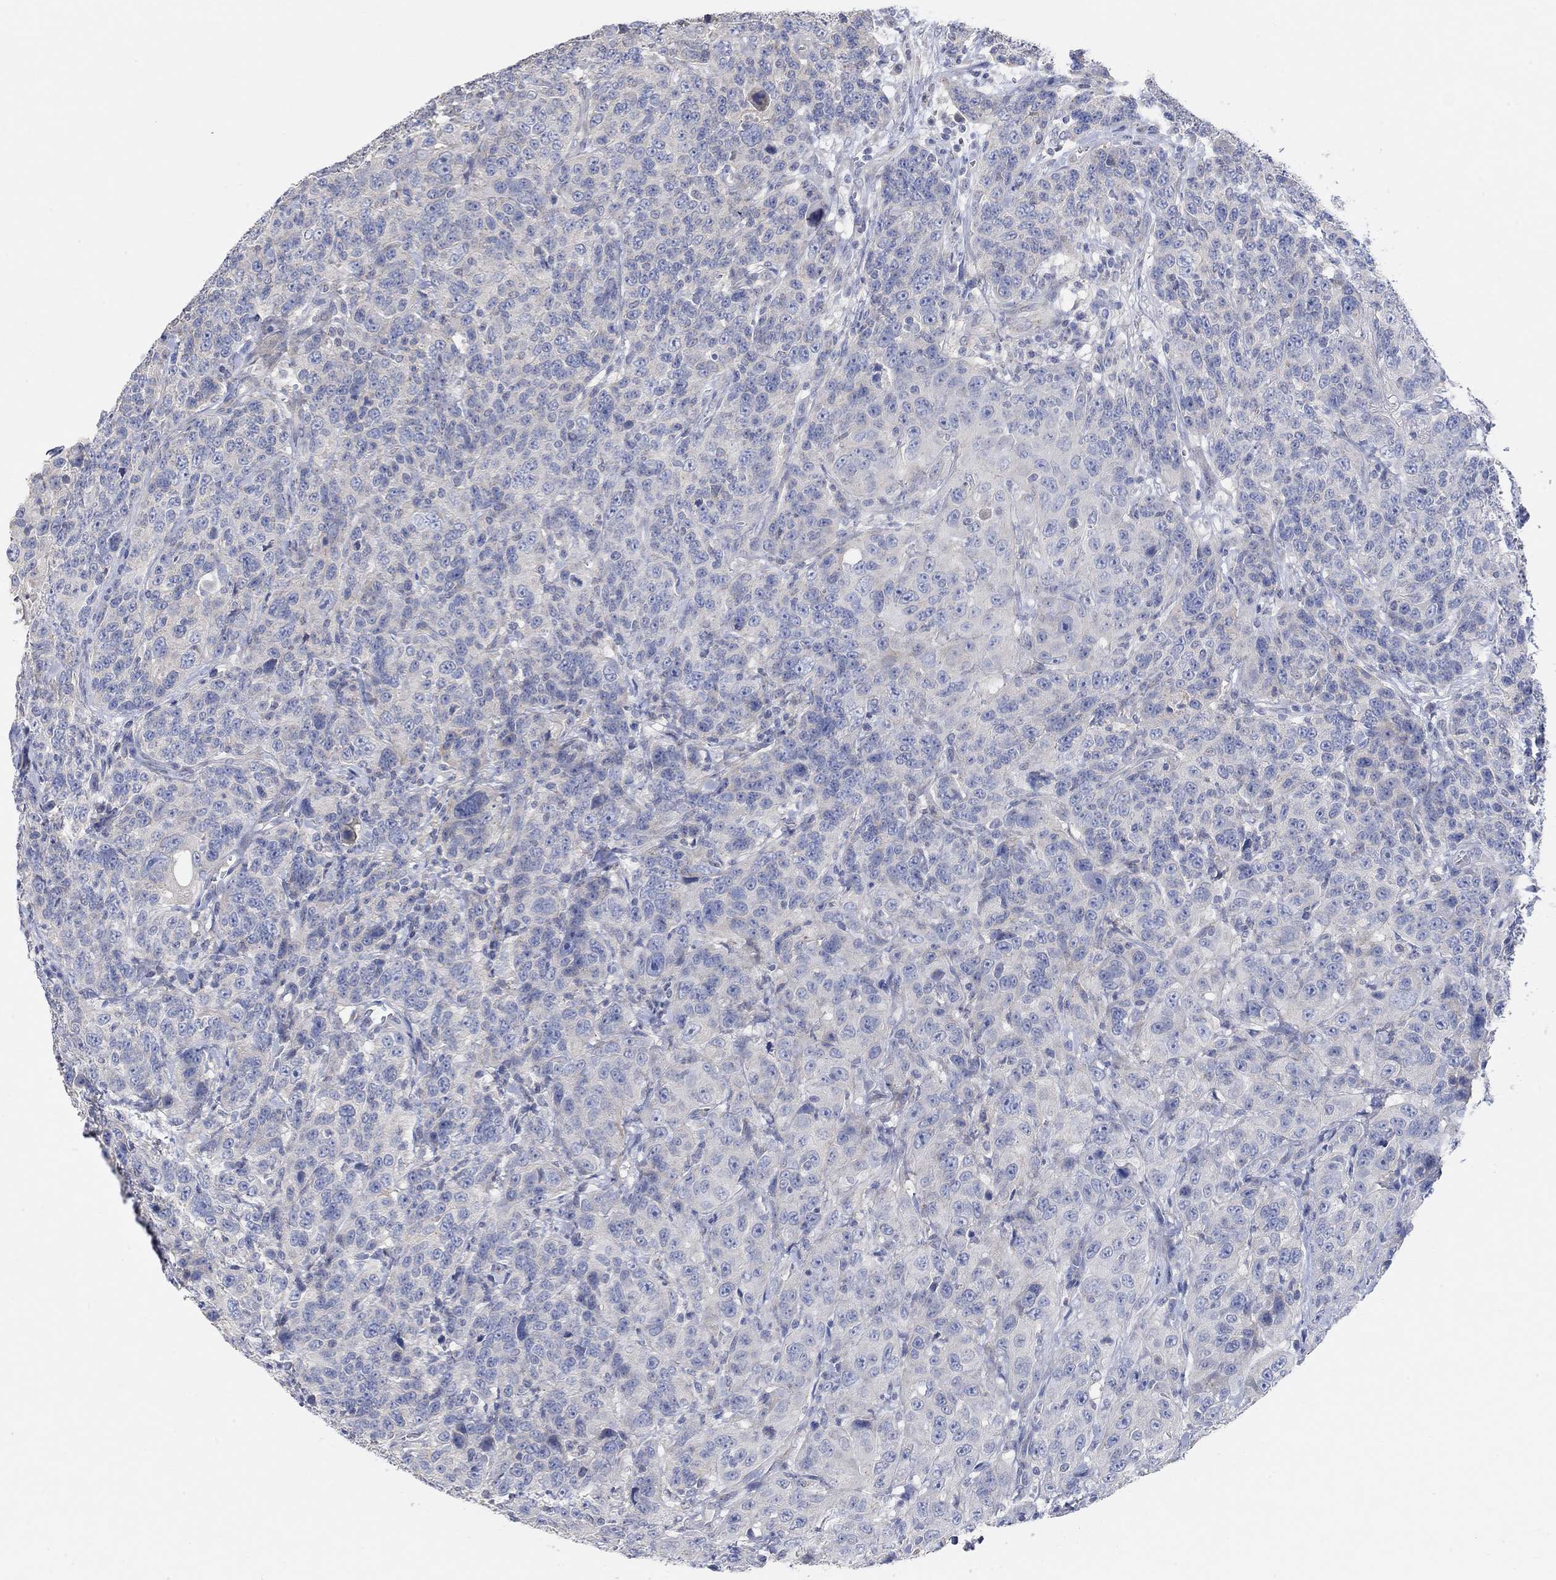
{"staining": {"intensity": "negative", "quantity": "none", "location": "none"}, "tissue": "urothelial cancer", "cell_type": "Tumor cells", "image_type": "cancer", "snomed": [{"axis": "morphology", "description": "Urothelial carcinoma, NOS"}, {"axis": "morphology", "description": "Urothelial carcinoma, High grade"}, {"axis": "topography", "description": "Urinary bladder"}], "caption": "Urothelial cancer stained for a protein using IHC reveals no positivity tumor cells.", "gene": "NLRP14", "patient": {"sex": "female", "age": 73}}